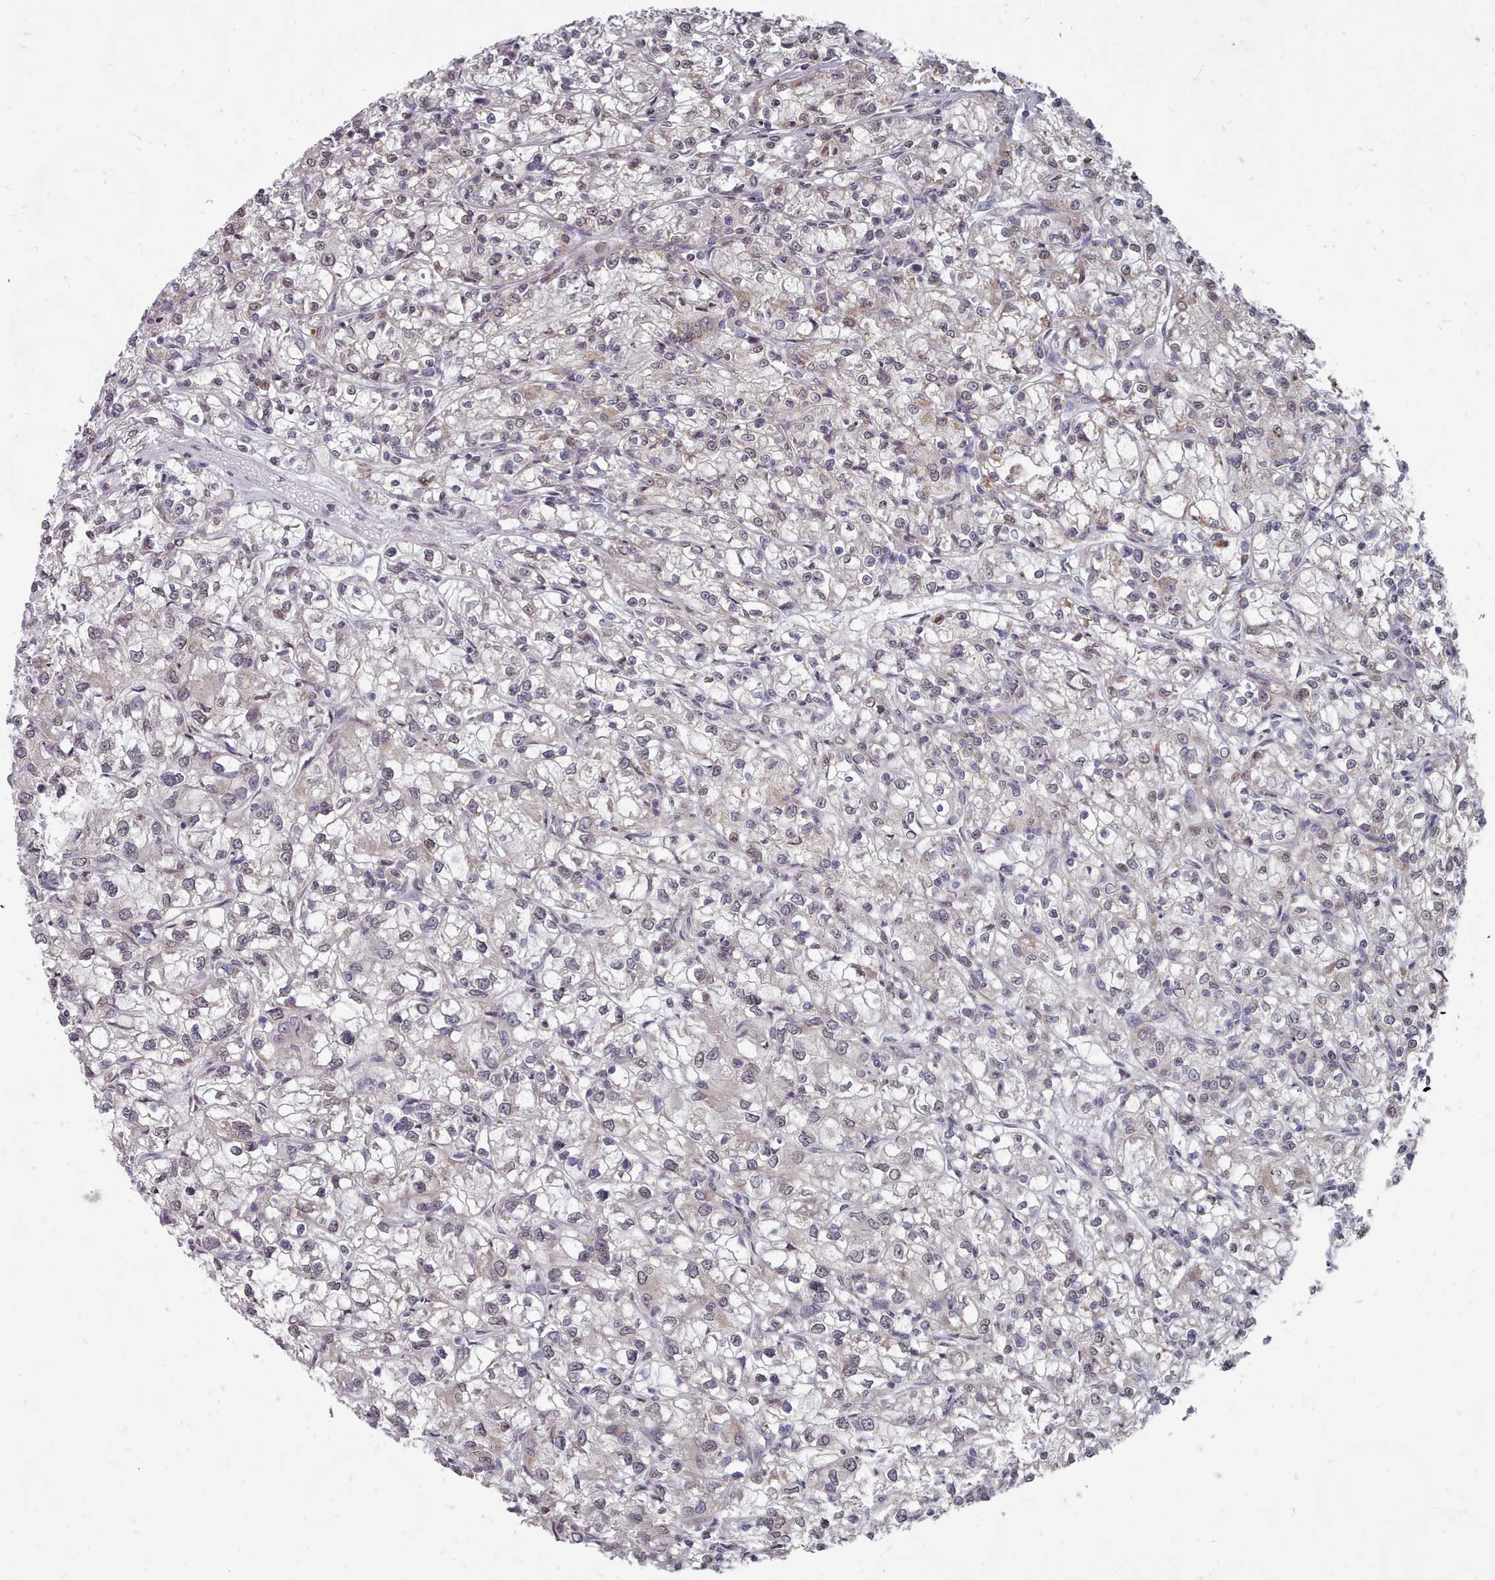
{"staining": {"intensity": "negative", "quantity": "none", "location": "none"}, "tissue": "renal cancer", "cell_type": "Tumor cells", "image_type": "cancer", "snomed": [{"axis": "morphology", "description": "Adenocarcinoma, NOS"}, {"axis": "topography", "description": "Kidney"}], "caption": "The IHC histopathology image has no significant positivity in tumor cells of renal cancer tissue. (Brightfield microscopy of DAB immunohistochemistry (IHC) at high magnification).", "gene": "ACKR3", "patient": {"sex": "female", "age": 59}}